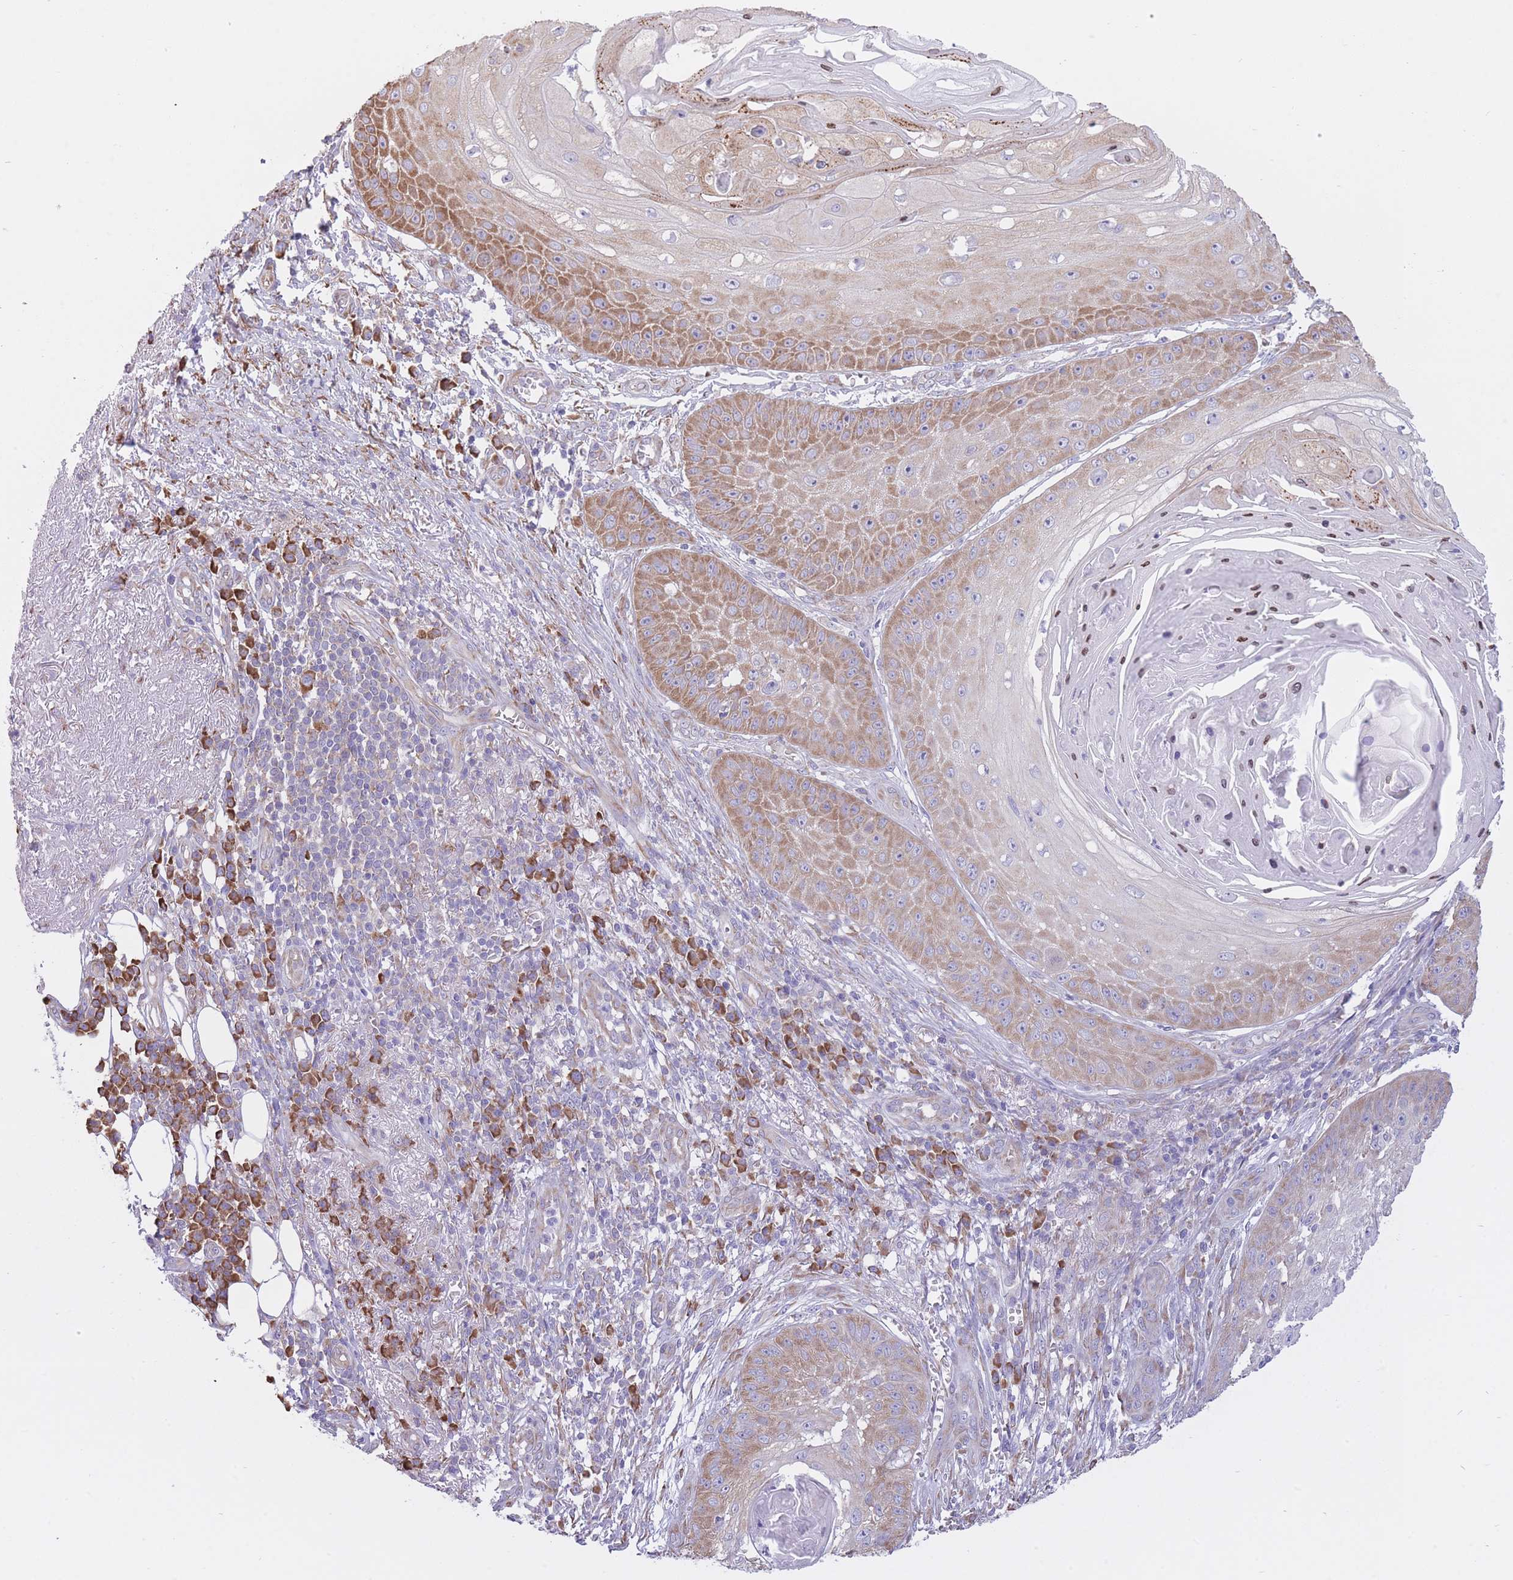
{"staining": {"intensity": "moderate", "quantity": "25%-75%", "location": "cytoplasmic/membranous,nuclear"}, "tissue": "skin cancer", "cell_type": "Tumor cells", "image_type": "cancer", "snomed": [{"axis": "morphology", "description": "Squamous cell carcinoma, NOS"}, {"axis": "topography", "description": "Skin"}], "caption": "Immunohistochemical staining of squamous cell carcinoma (skin) displays medium levels of moderate cytoplasmic/membranous and nuclear protein positivity in about 25%-75% of tumor cells.", "gene": "ZNF501", "patient": {"sex": "male", "age": 70}}